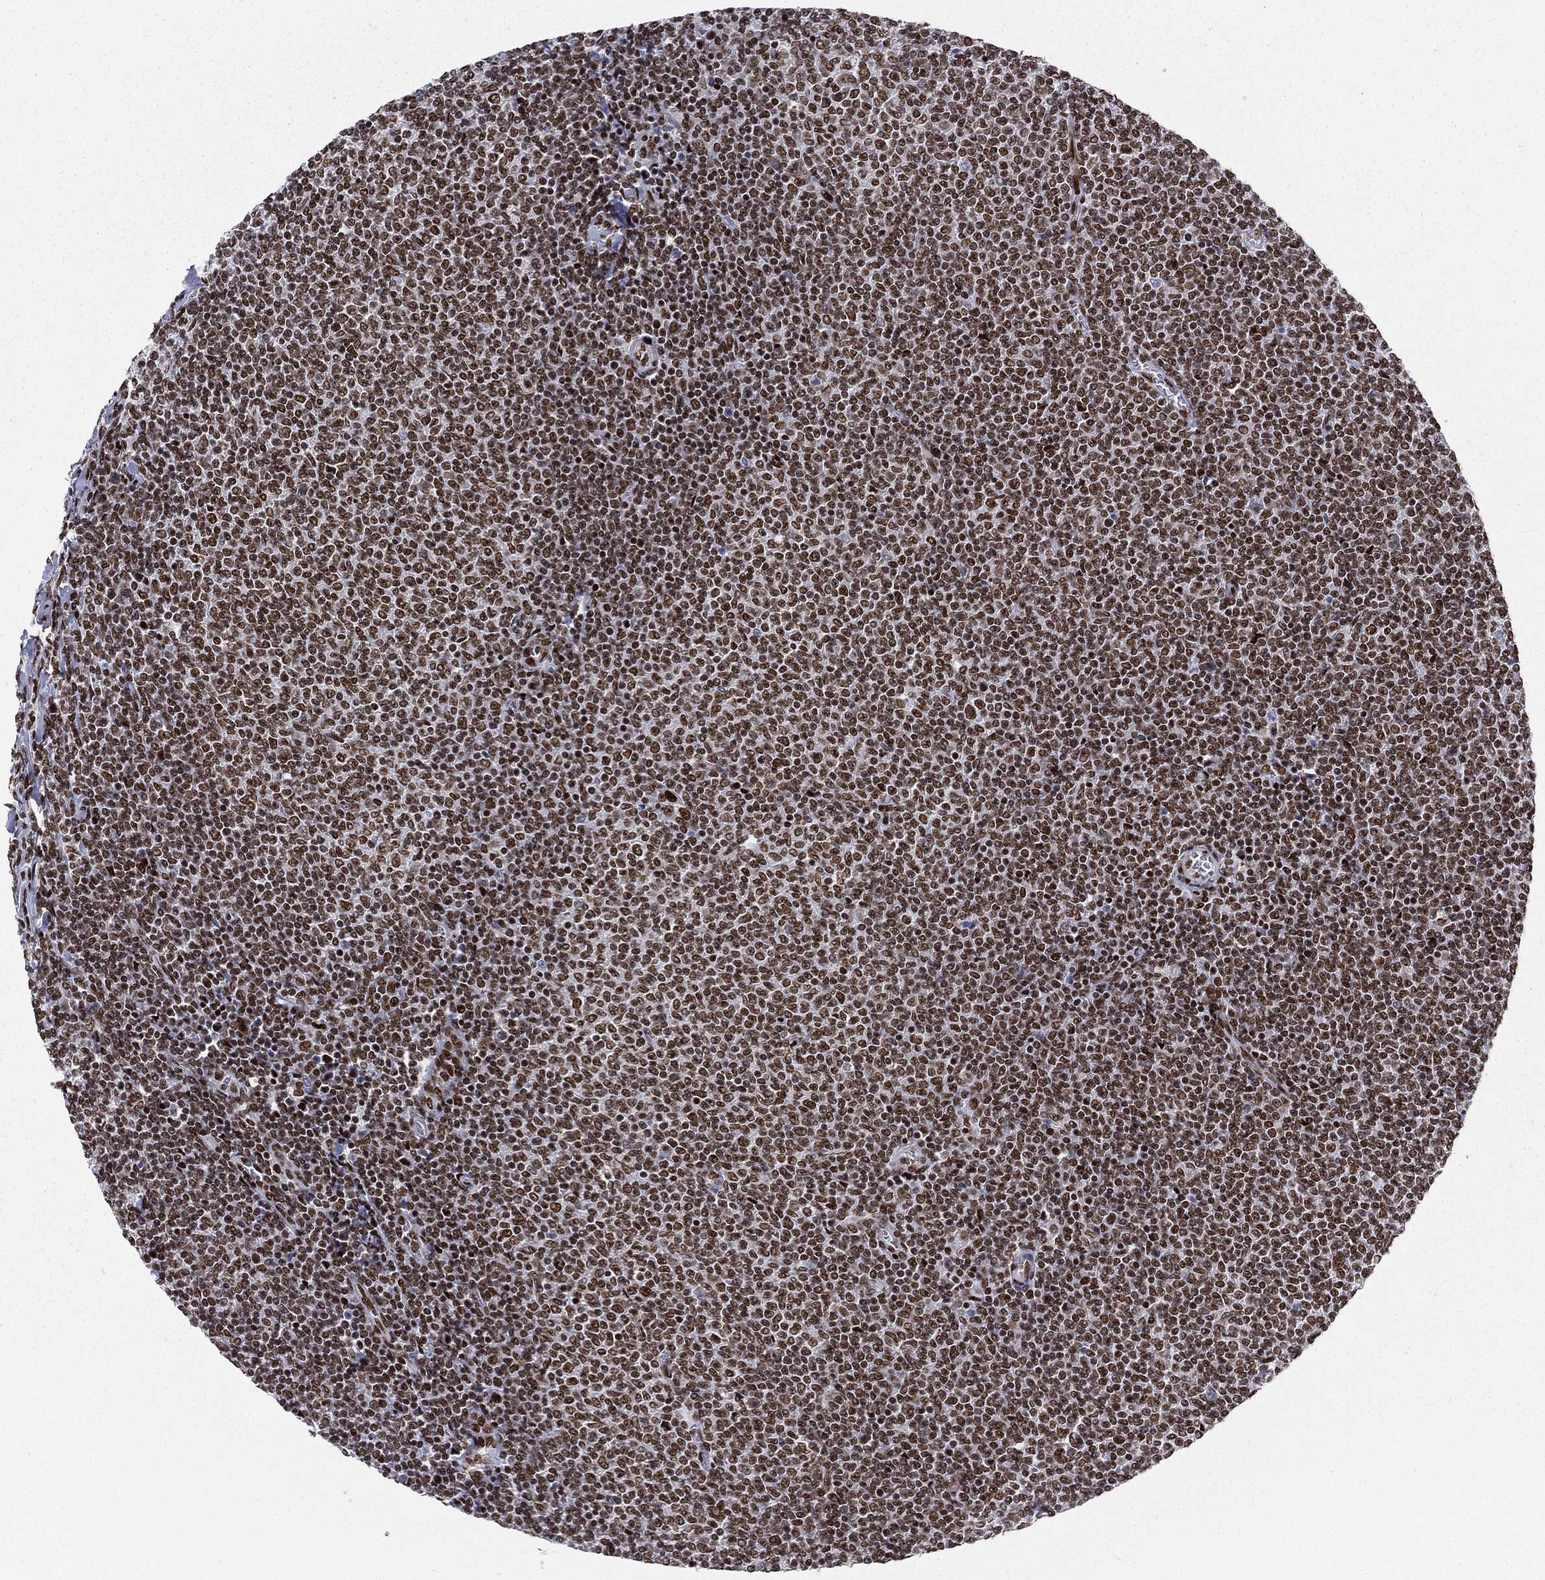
{"staining": {"intensity": "moderate", "quantity": ">75%", "location": "nuclear"}, "tissue": "lymphoma", "cell_type": "Tumor cells", "image_type": "cancer", "snomed": [{"axis": "morphology", "description": "Malignant lymphoma, non-Hodgkin's type, Low grade"}, {"axis": "topography", "description": "Lymph node"}], "caption": "Protein staining by immunohistochemistry (IHC) reveals moderate nuclear expression in about >75% of tumor cells in lymphoma.", "gene": "RTF1", "patient": {"sex": "male", "age": 52}}